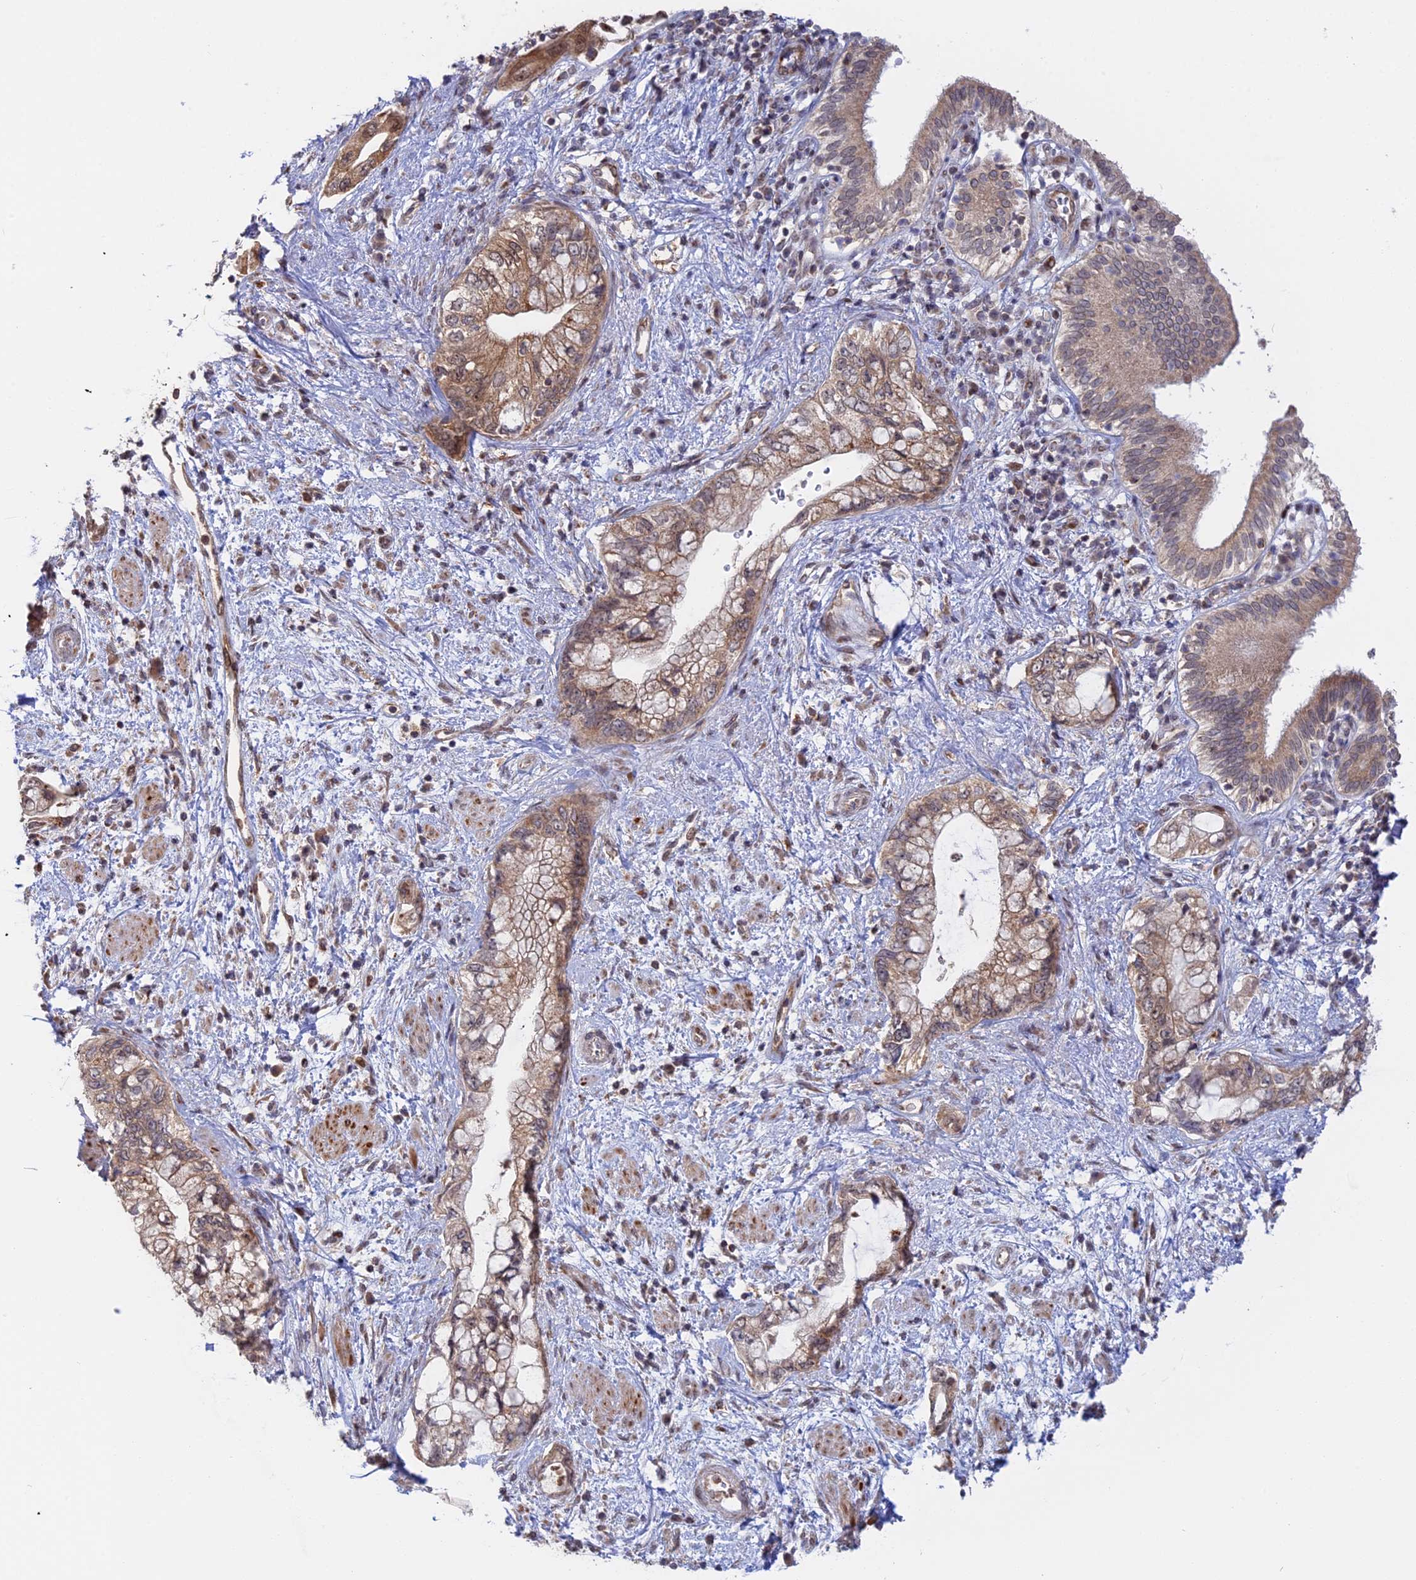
{"staining": {"intensity": "moderate", "quantity": ">75%", "location": "cytoplasmic/membranous"}, "tissue": "pancreatic cancer", "cell_type": "Tumor cells", "image_type": "cancer", "snomed": [{"axis": "morphology", "description": "Adenocarcinoma, NOS"}, {"axis": "topography", "description": "Pancreas"}], "caption": "Protein staining of pancreatic cancer tissue displays moderate cytoplasmic/membranous staining in about >75% of tumor cells. (Stains: DAB (3,3'-diaminobenzidine) in brown, nuclei in blue, Microscopy: brightfield microscopy at high magnification).", "gene": "GSKIP", "patient": {"sex": "female", "age": 73}}